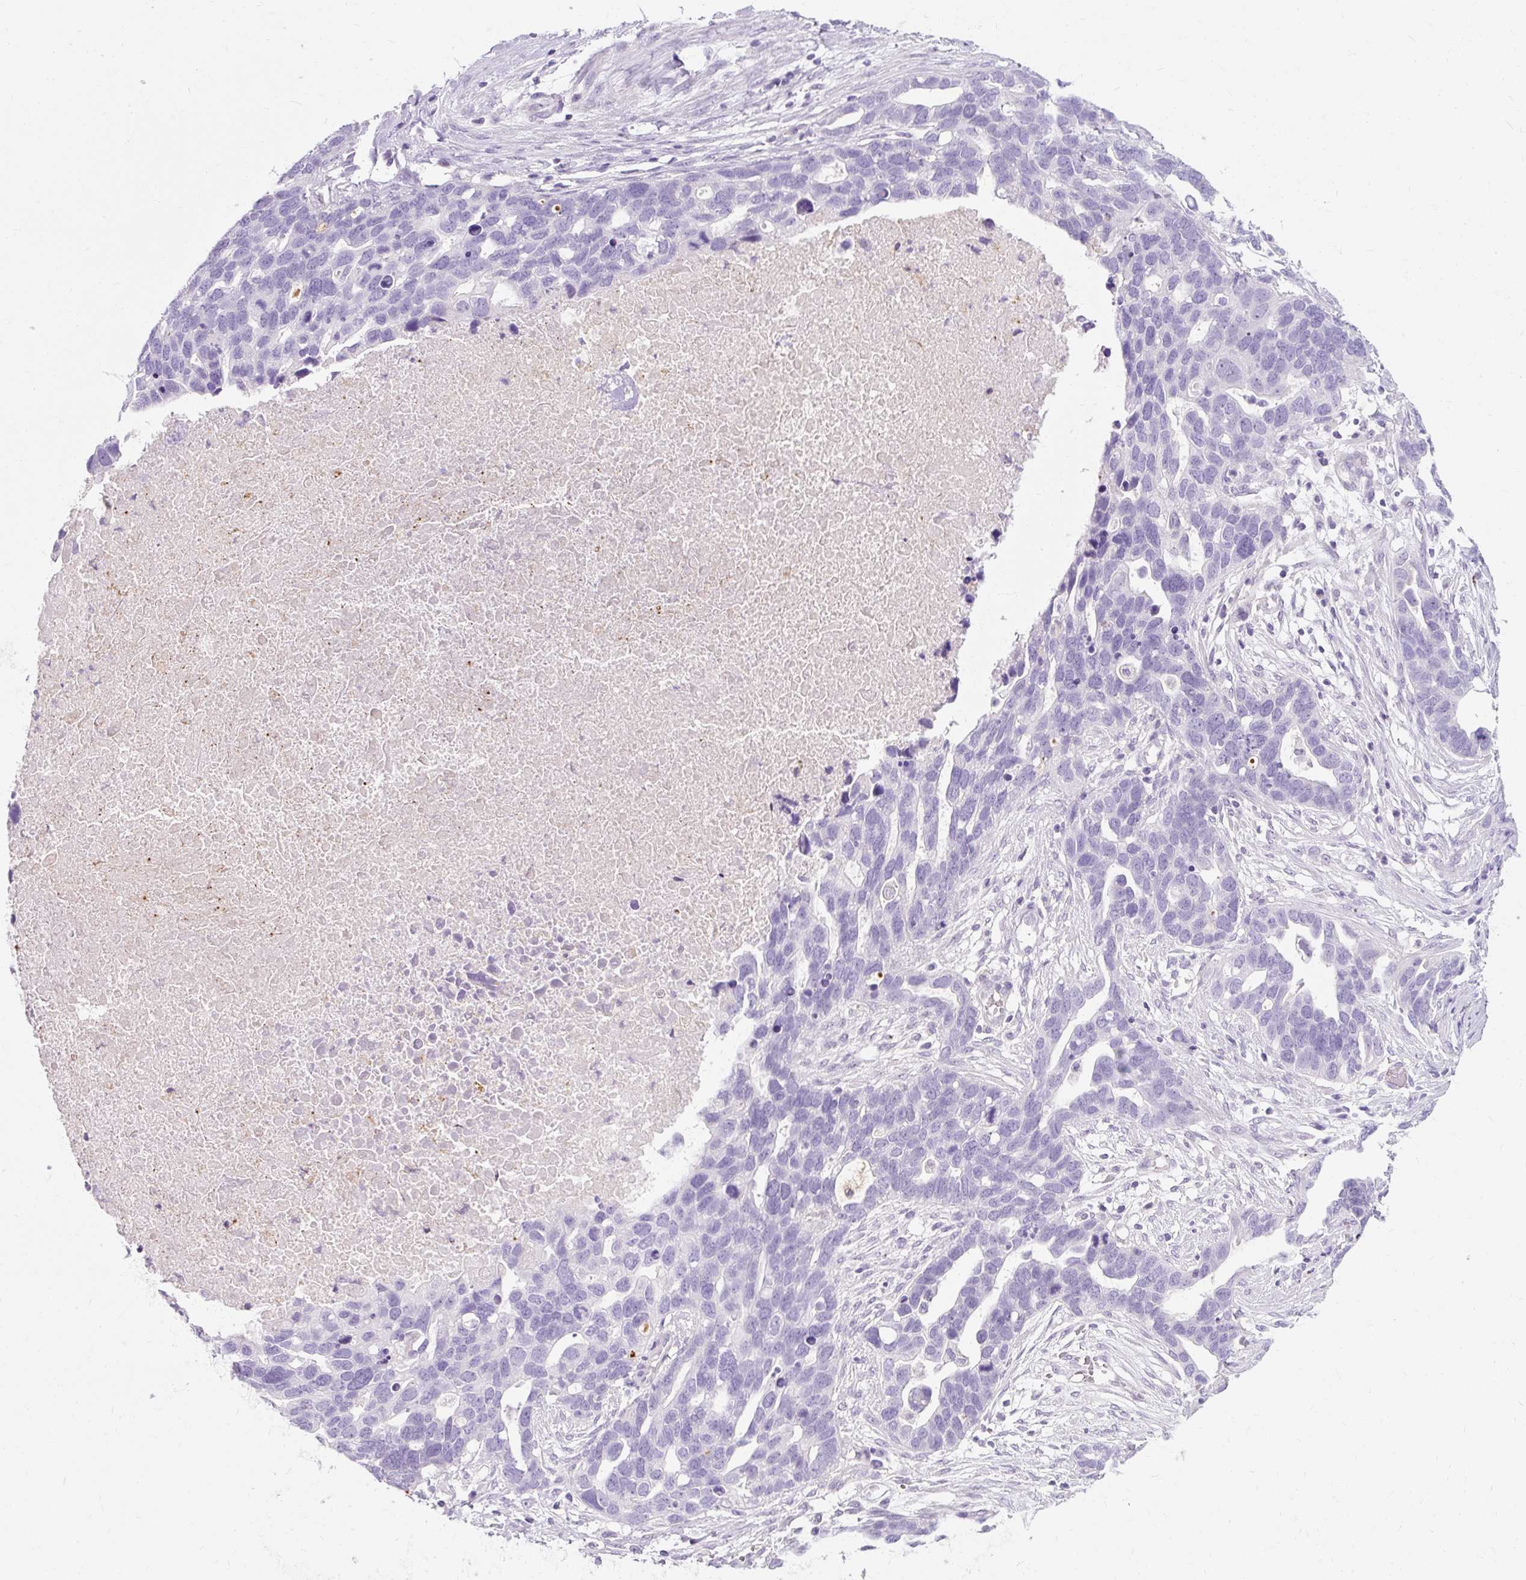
{"staining": {"intensity": "negative", "quantity": "none", "location": "none"}, "tissue": "ovarian cancer", "cell_type": "Tumor cells", "image_type": "cancer", "snomed": [{"axis": "morphology", "description": "Cystadenocarcinoma, serous, NOS"}, {"axis": "topography", "description": "Ovary"}], "caption": "Histopathology image shows no significant protein staining in tumor cells of ovarian cancer (serous cystadenocarcinoma).", "gene": "CLDN25", "patient": {"sex": "female", "age": 54}}